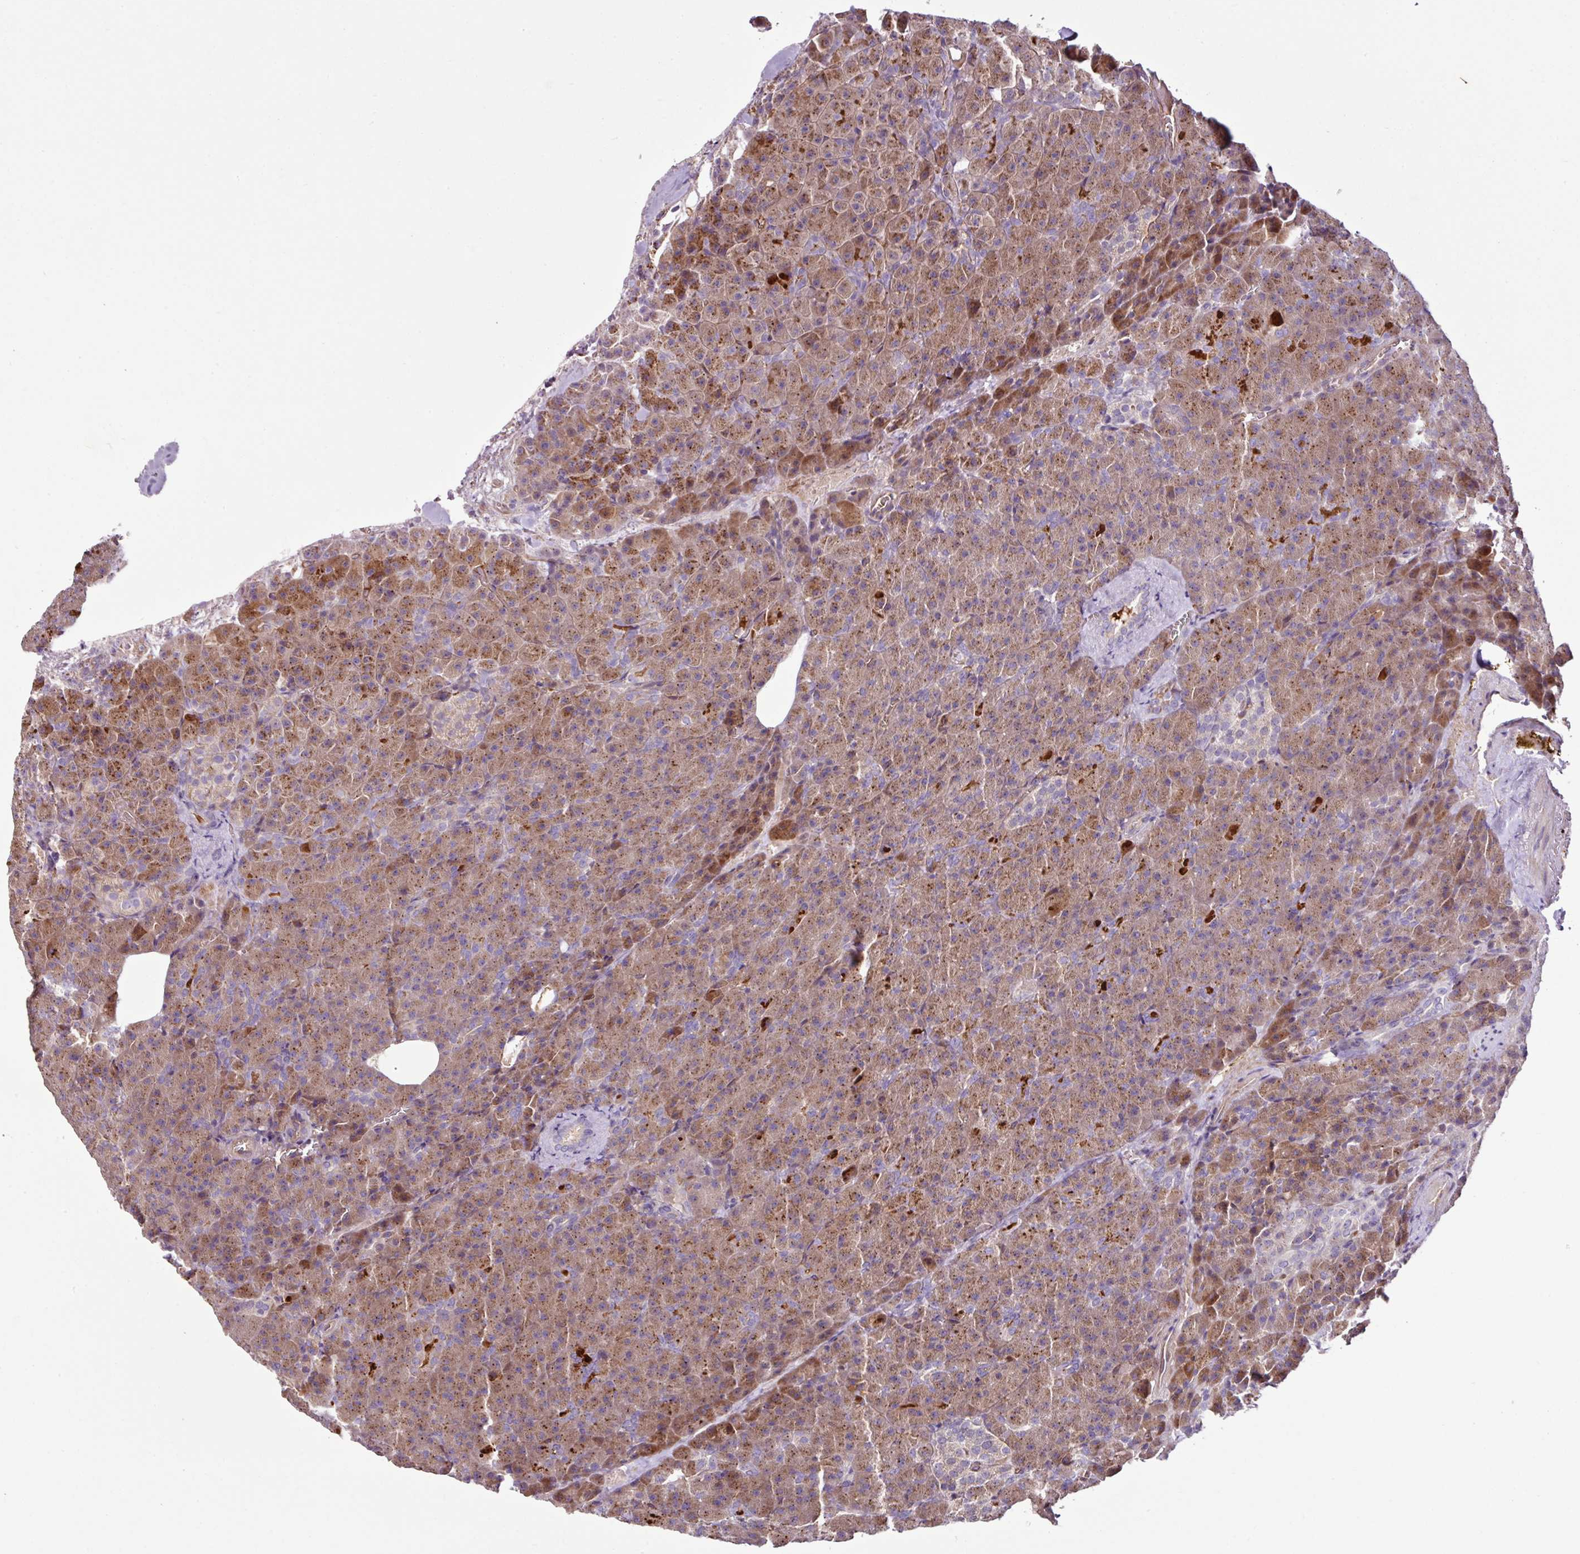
{"staining": {"intensity": "moderate", "quantity": ">75%", "location": "cytoplasmic/membranous"}, "tissue": "pancreas", "cell_type": "Exocrine glandular cells", "image_type": "normal", "snomed": [{"axis": "morphology", "description": "Normal tissue, NOS"}, {"axis": "topography", "description": "Pancreas"}], "caption": "Immunohistochemistry staining of benign pancreas, which demonstrates medium levels of moderate cytoplasmic/membranous staining in approximately >75% of exocrine glandular cells indicating moderate cytoplasmic/membranous protein expression. The staining was performed using DAB (3,3'-diaminobenzidine) (brown) for protein detection and nuclei were counterstained in hematoxylin (blue).", "gene": "ZNF106", "patient": {"sex": "female", "age": 74}}